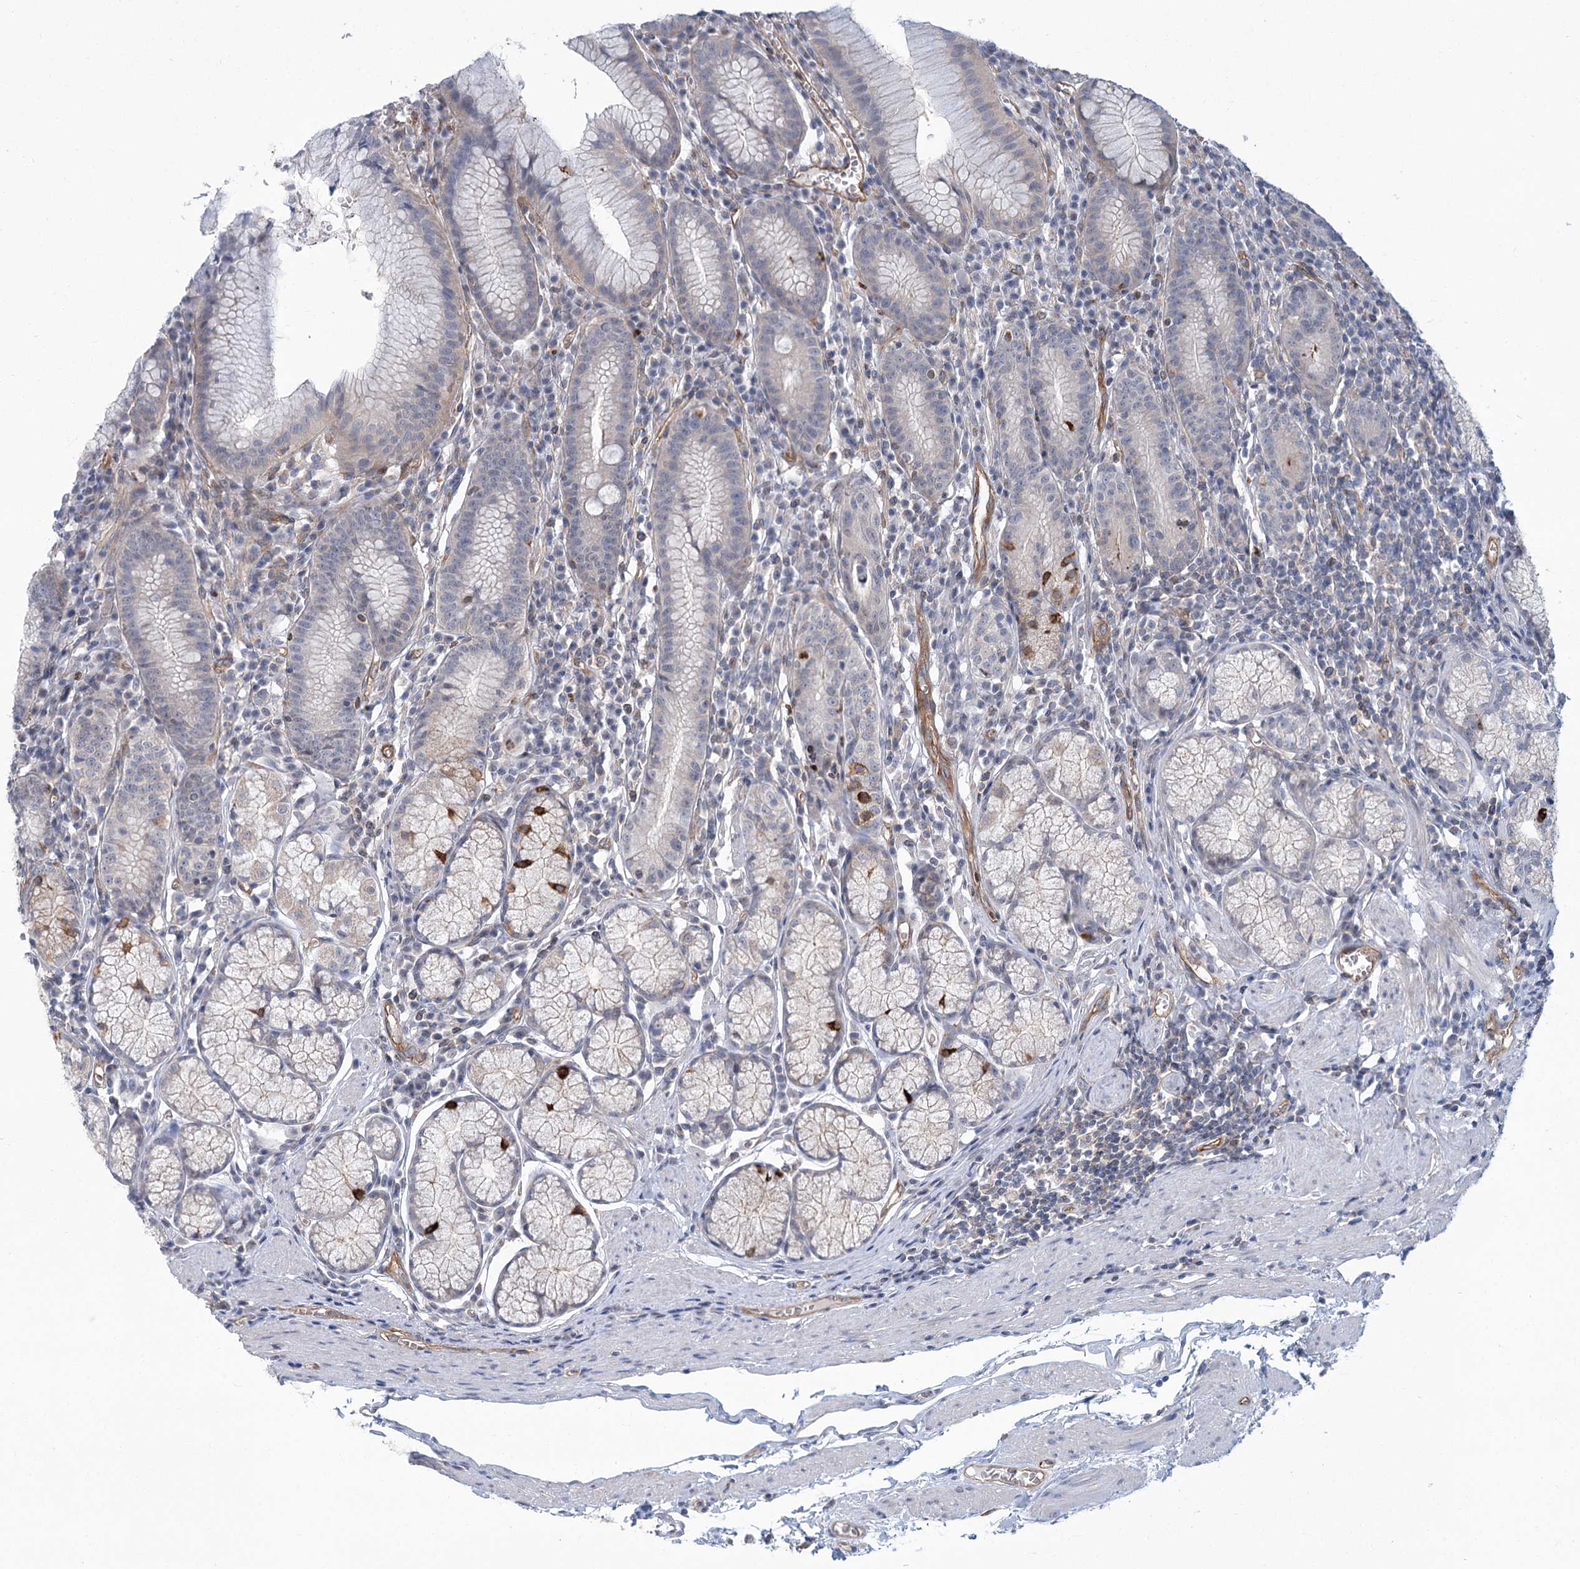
{"staining": {"intensity": "moderate", "quantity": "<25%", "location": "cytoplasmic/membranous"}, "tissue": "stomach", "cell_type": "Glandular cells", "image_type": "normal", "snomed": [{"axis": "morphology", "description": "Normal tissue, NOS"}, {"axis": "topography", "description": "Stomach"}], "caption": "Protein staining reveals moderate cytoplasmic/membranous staining in about <25% of glandular cells in normal stomach.", "gene": "THAP6", "patient": {"sex": "male", "age": 55}}